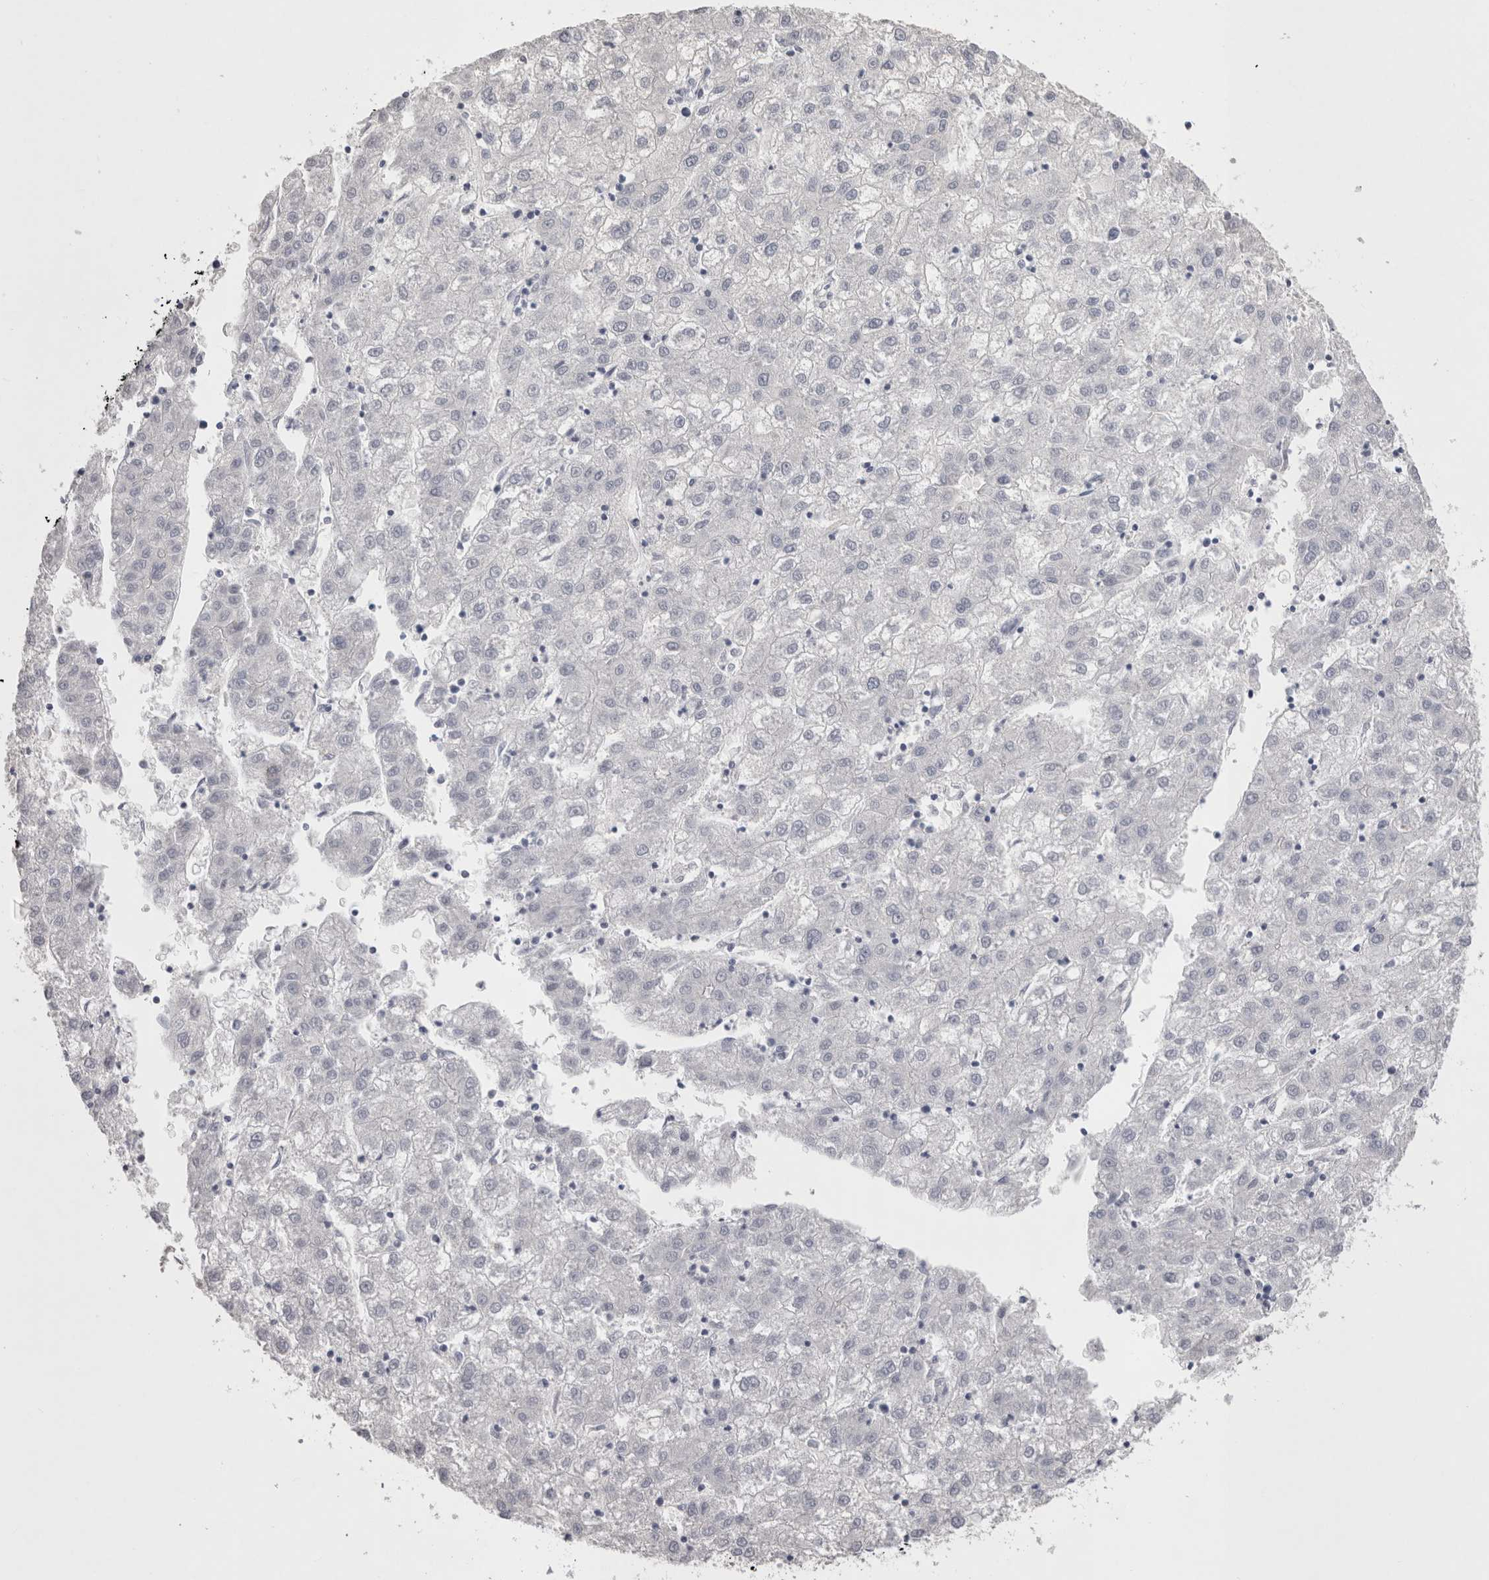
{"staining": {"intensity": "negative", "quantity": "none", "location": "none"}, "tissue": "liver cancer", "cell_type": "Tumor cells", "image_type": "cancer", "snomed": [{"axis": "morphology", "description": "Carcinoma, Hepatocellular, NOS"}, {"axis": "topography", "description": "Liver"}], "caption": "This micrograph is of liver cancer (hepatocellular carcinoma) stained with immunohistochemistry to label a protein in brown with the nuclei are counter-stained blue. There is no staining in tumor cells.", "gene": "ADAM2", "patient": {"sex": "male", "age": 72}}